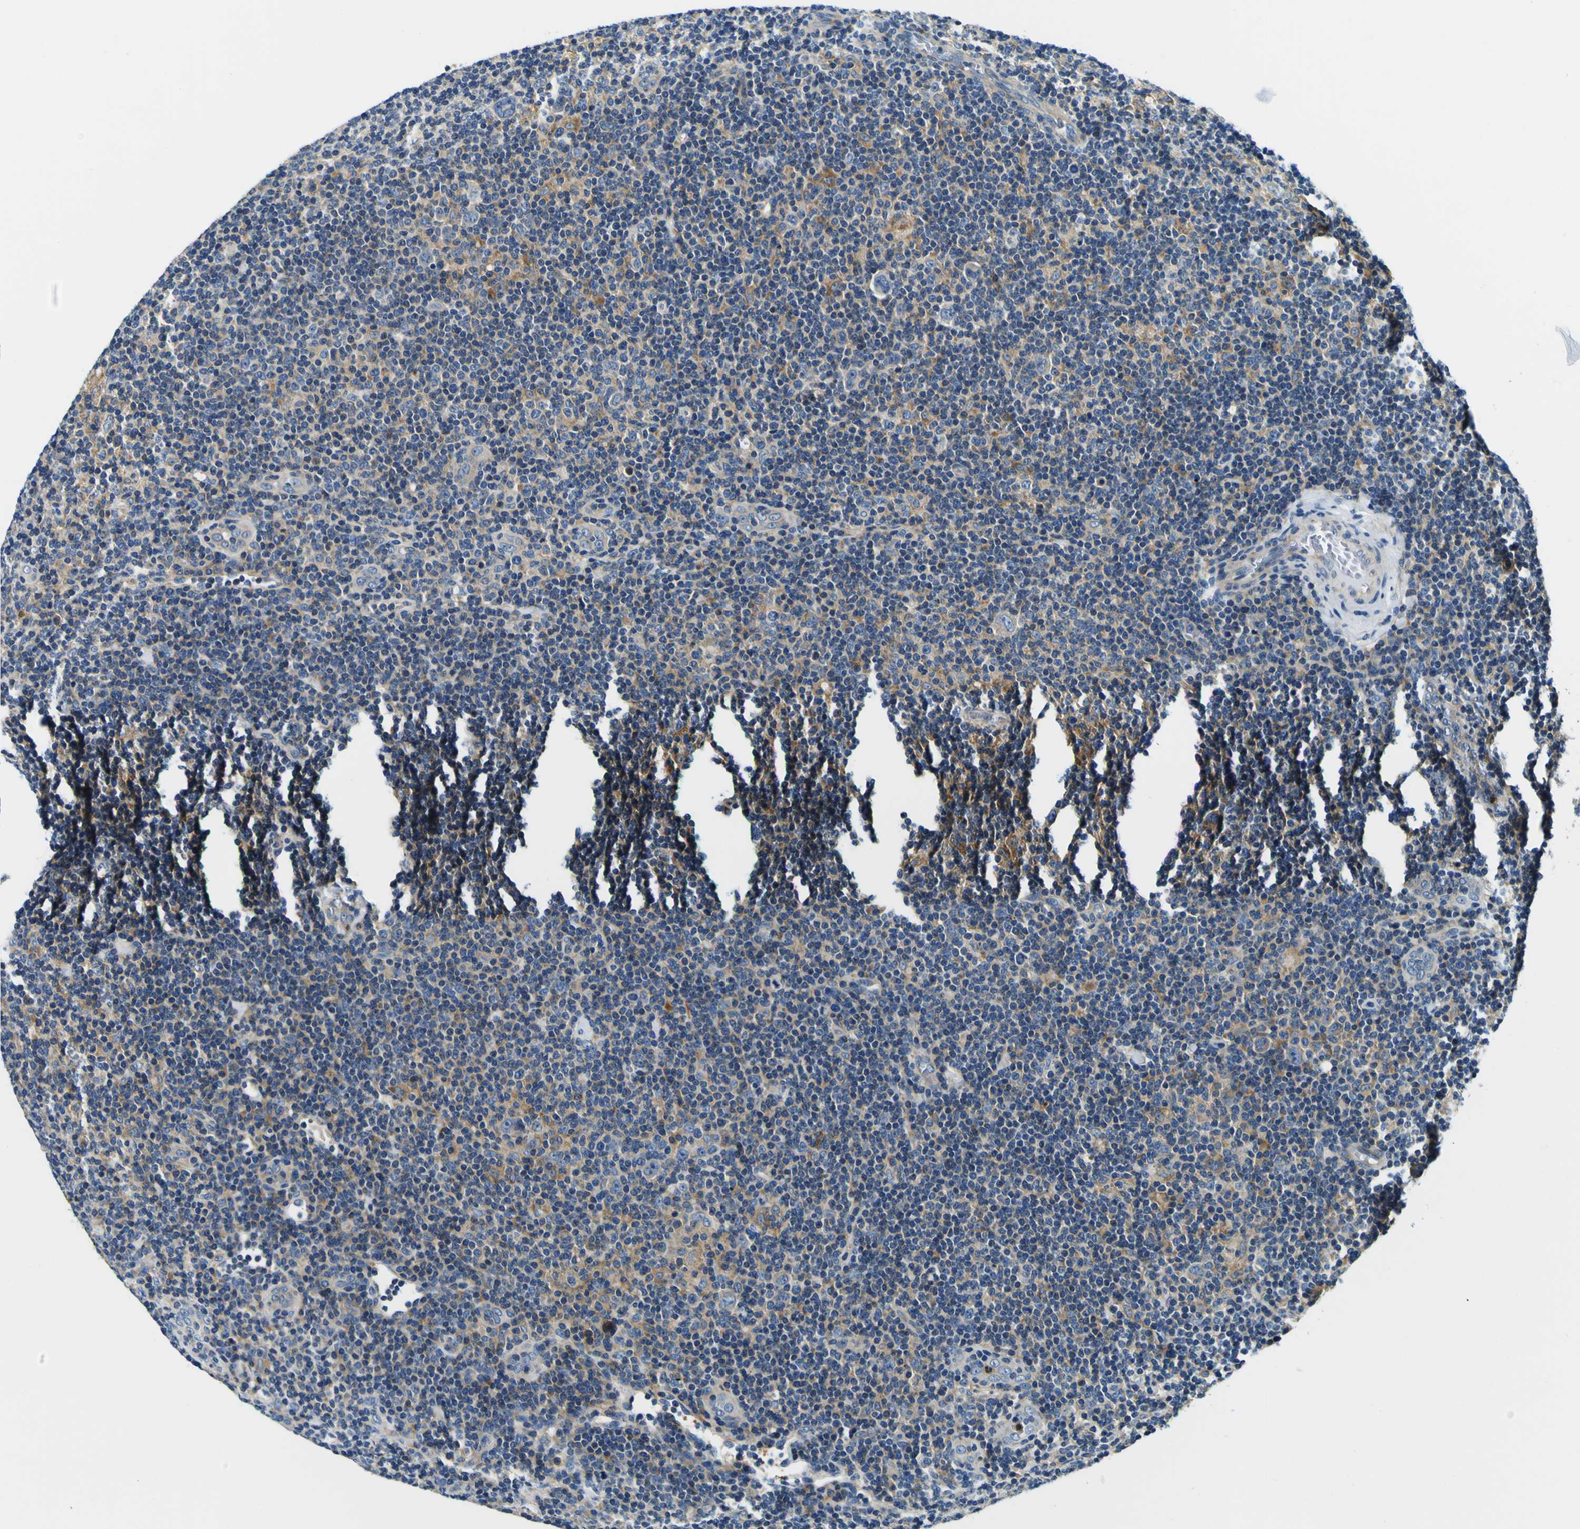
{"staining": {"intensity": "negative", "quantity": "none", "location": "none"}, "tissue": "lymphoma", "cell_type": "Tumor cells", "image_type": "cancer", "snomed": [{"axis": "morphology", "description": "Hodgkin's disease, NOS"}, {"axis": "topography", "description": "Lymph node"}], "caption": "A high-resolution micrograph shows immunohistochemistry (IHC) staining of lymphoma, which exhibits no significant expression in tumor cells.", "gene": "CLSTN1", "patient": {"sex": "female", "age": 57}}